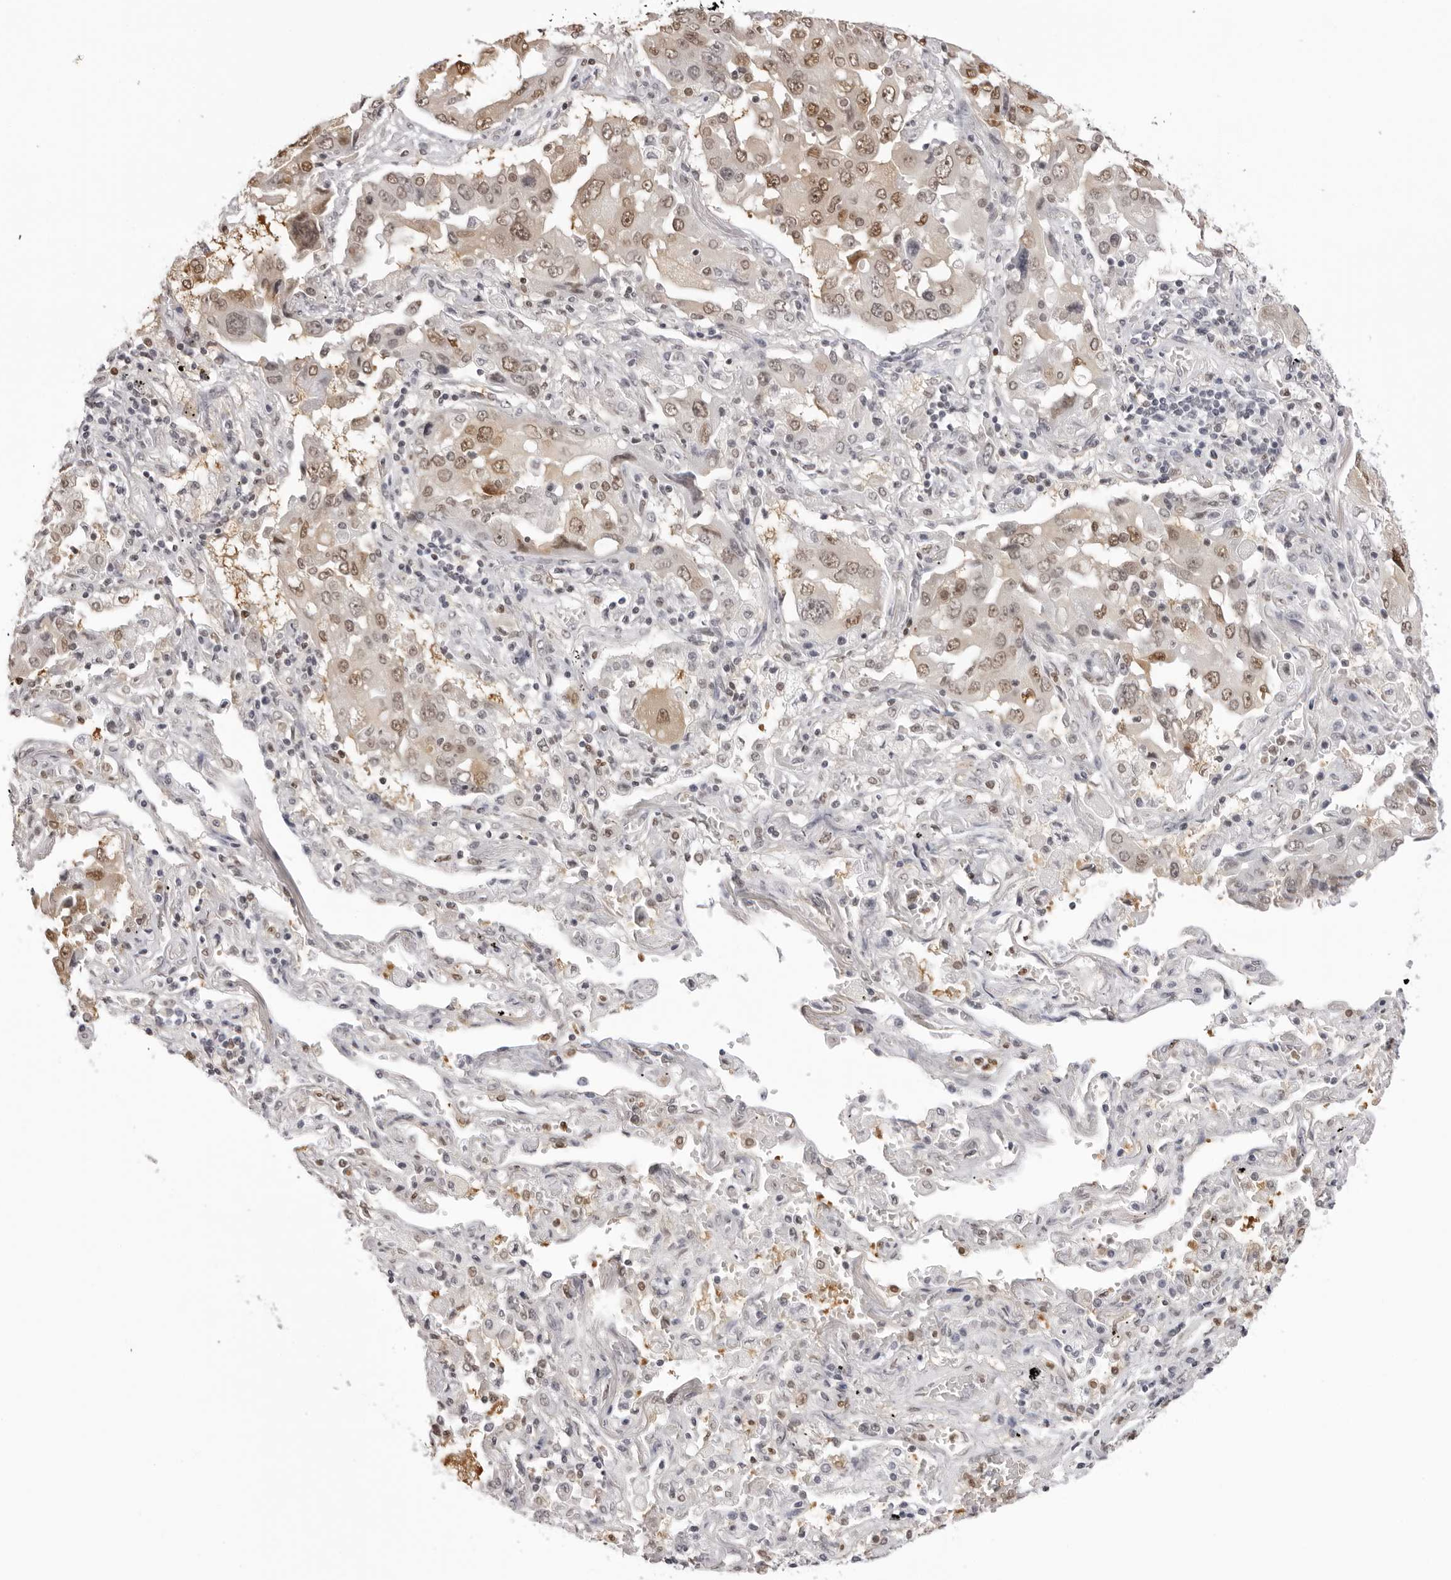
{"staining": {"intensity": "moderate", "quantity": ">75%", "location": "nuclear"}, "tissue": "lung cancer", "cell_type": "Tumor cells", "image_type": "cancer", "snomed": [{"axis": "morphology", "description": "Adenocarcinoma, NOS"}, {"axis": "topography", "description": "Lung"}], "caption": "Human lung adenocarcinoma stained for a protein (brown) shows moderate nuclear positive staining in approximately >75% of tumor cells.", "gene": "HSPA4", "patient": {"sex": "female", "age": 65}}